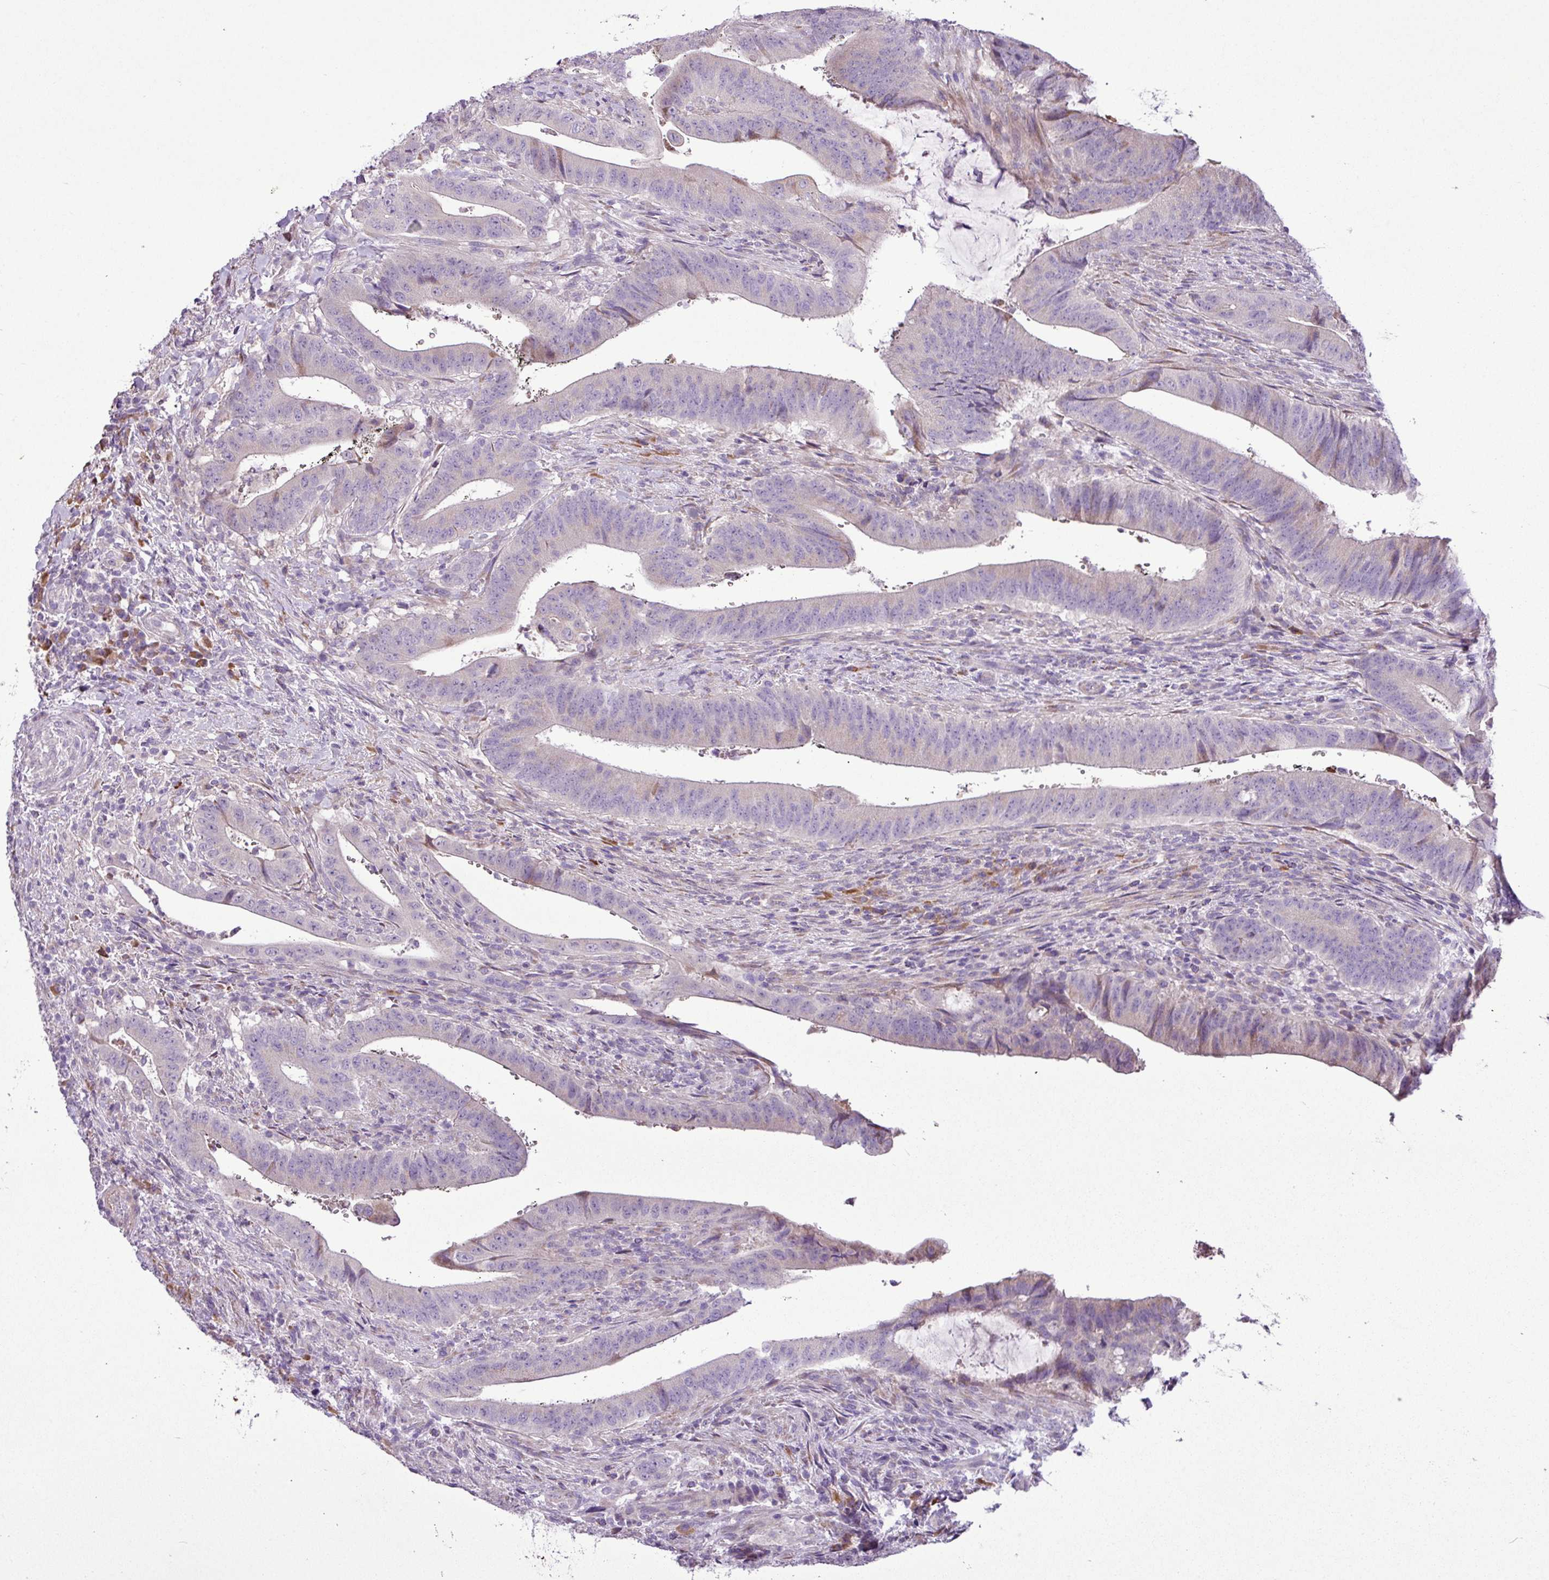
{"staining": {"intensity": "negative", "quantity": "none", "location": "none"}, "tissue": "colorectal cancer", "cell_type": "Tumor cells", "image_type": "cancer", "snomed": [{"axis": "morphology", "description": "Adenocarcinoma, NOS"}, {"axis": "topography", "description": "Colon"}], "caption": "Immunohistochemistry micrograph of human colorectal cancer (adenocarcinoma) stained for a protein (brown), which shows no staining in tumor cells.", "gene": "MOCS3", "patient": {"sex": "female", "age": 43}}